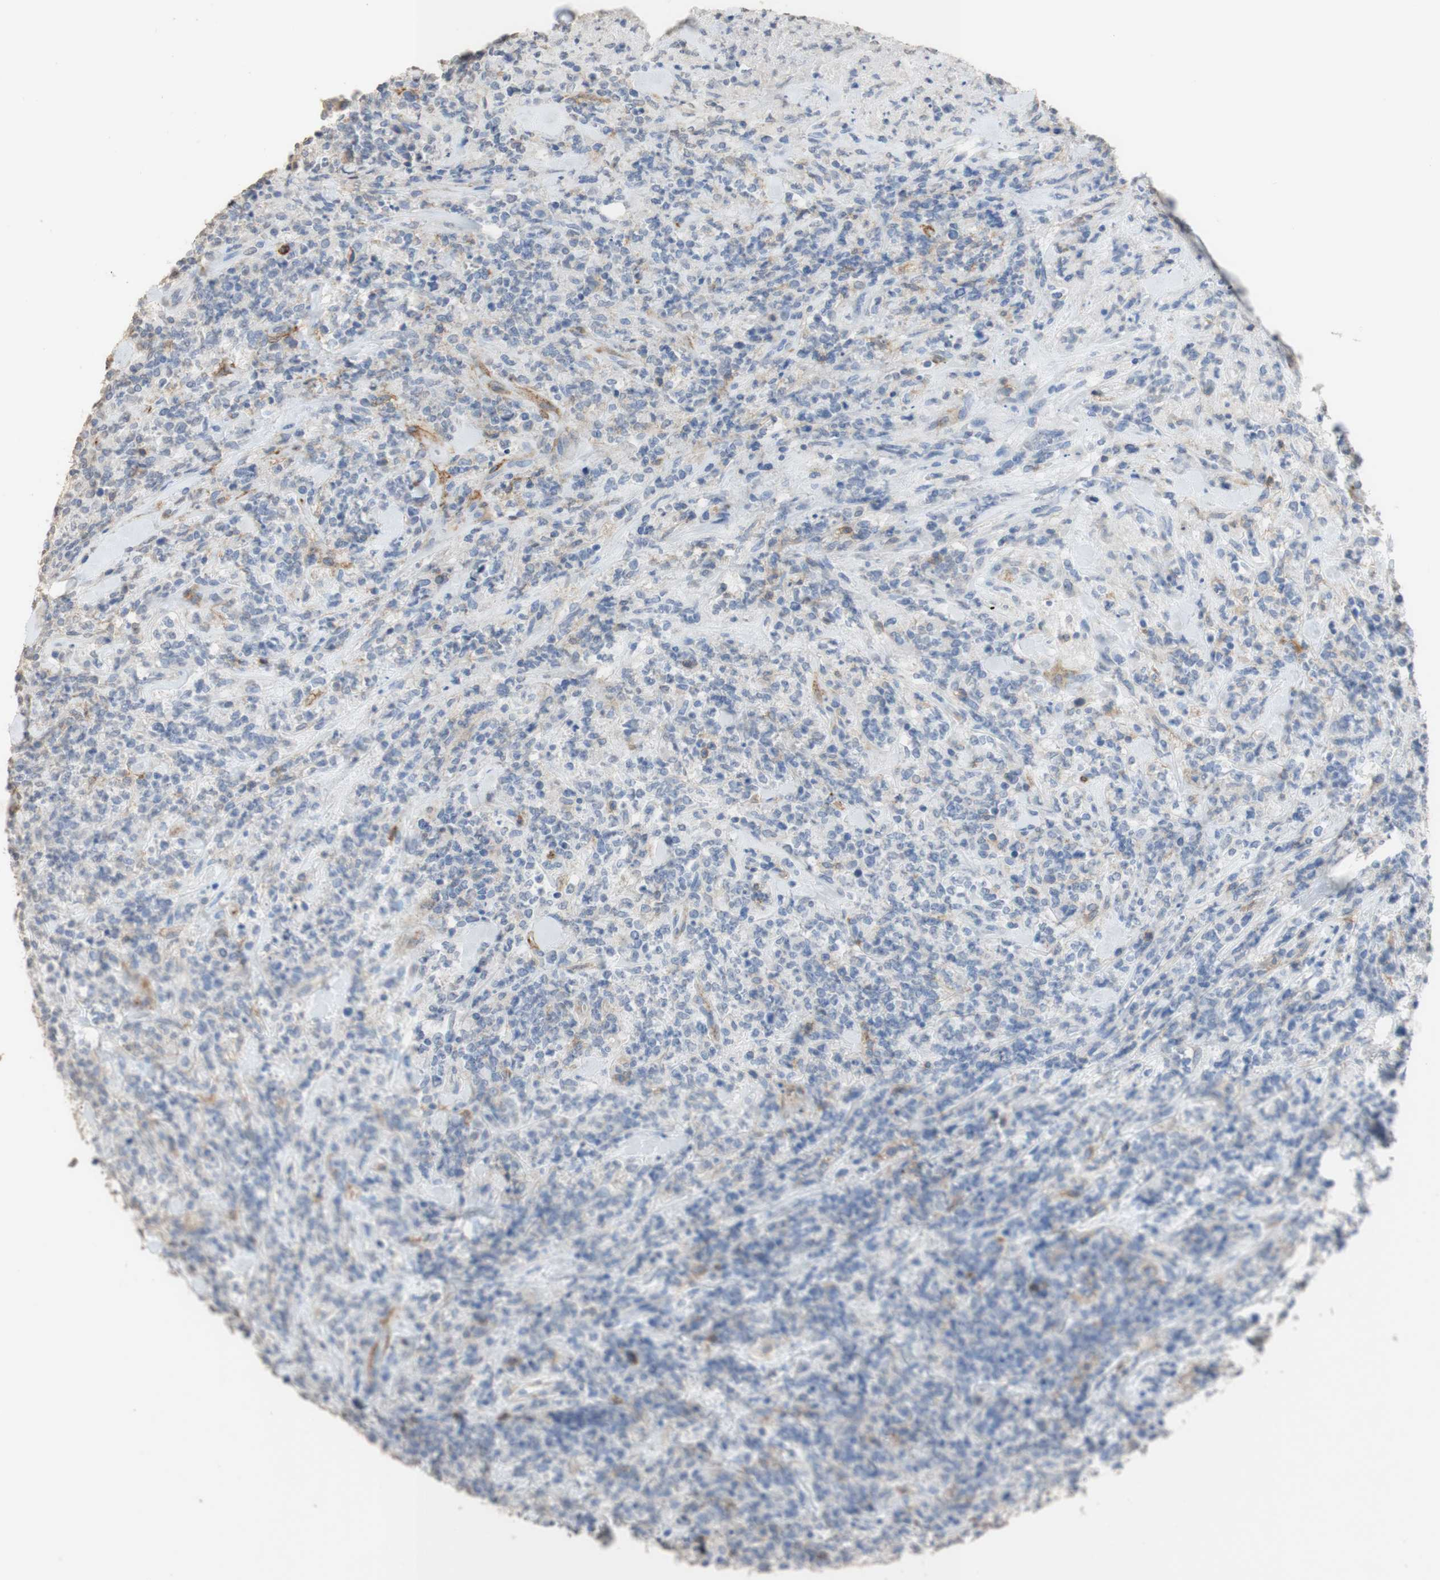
{"staining": {"intensity": "weak", "quantity": "<25%", "location": "cytoplasmic/membranous"}, "tissue": "lymphoma", "cell_type": "Tumor cells", "image_type": "cancer", "snomed": [{"axis": "morphology", "description": "Malignant lymphoma, non-Hodgkin's type, High grade"}, {"axis": "topography", "description": "Soft tissue"}], "caption": "High-grade malignant lymphoma, non-Hodgkin's type was stained to show a protein in brown. There is no significant staining in tumor cells.", "gene": "L1CAM", "patient": {"sex": "male", "age": 18}}